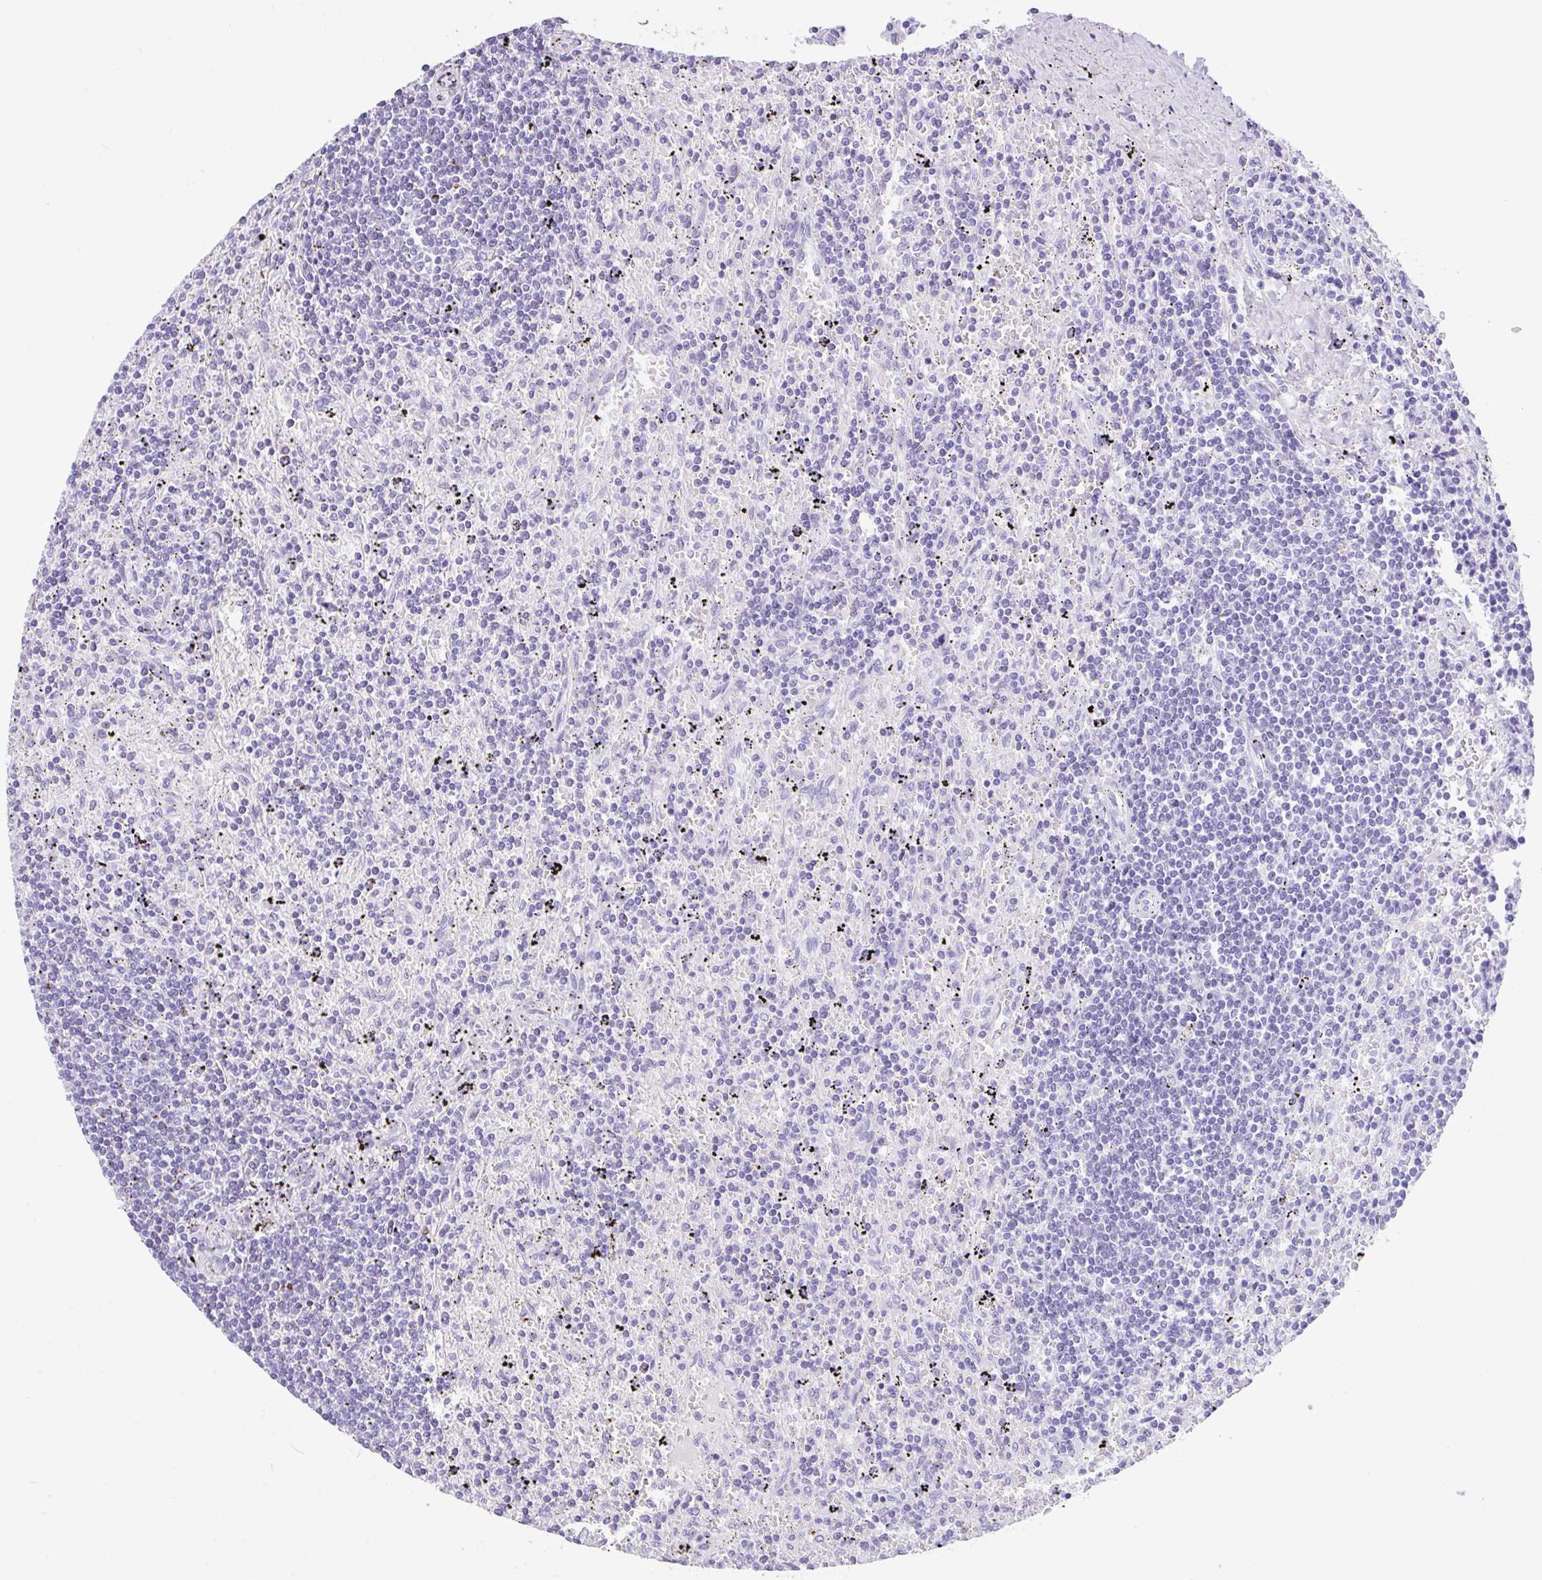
{"staining": {"intensity": "negative", "quantity": "none", "location": "none"}, "tissue": "lymphoma", "cell_type": "Tumor cells", "image_type": "cancer", "snomed": [{"axis": "morphology", "description": "Malignant lymphoma, non-Hodgkin's type, Low grade"}, {"axis": "topography", "description": "Spleen"}], "caption": "This histopathology image is of lymphoma stained with immunohistochemistry (IHC) to label a protein in brown with the nuclei are counter-stained blue. There is no positivity in tumor cells.", "gene": "CPA1", "patient": {"sex": "male", "age": 76}}